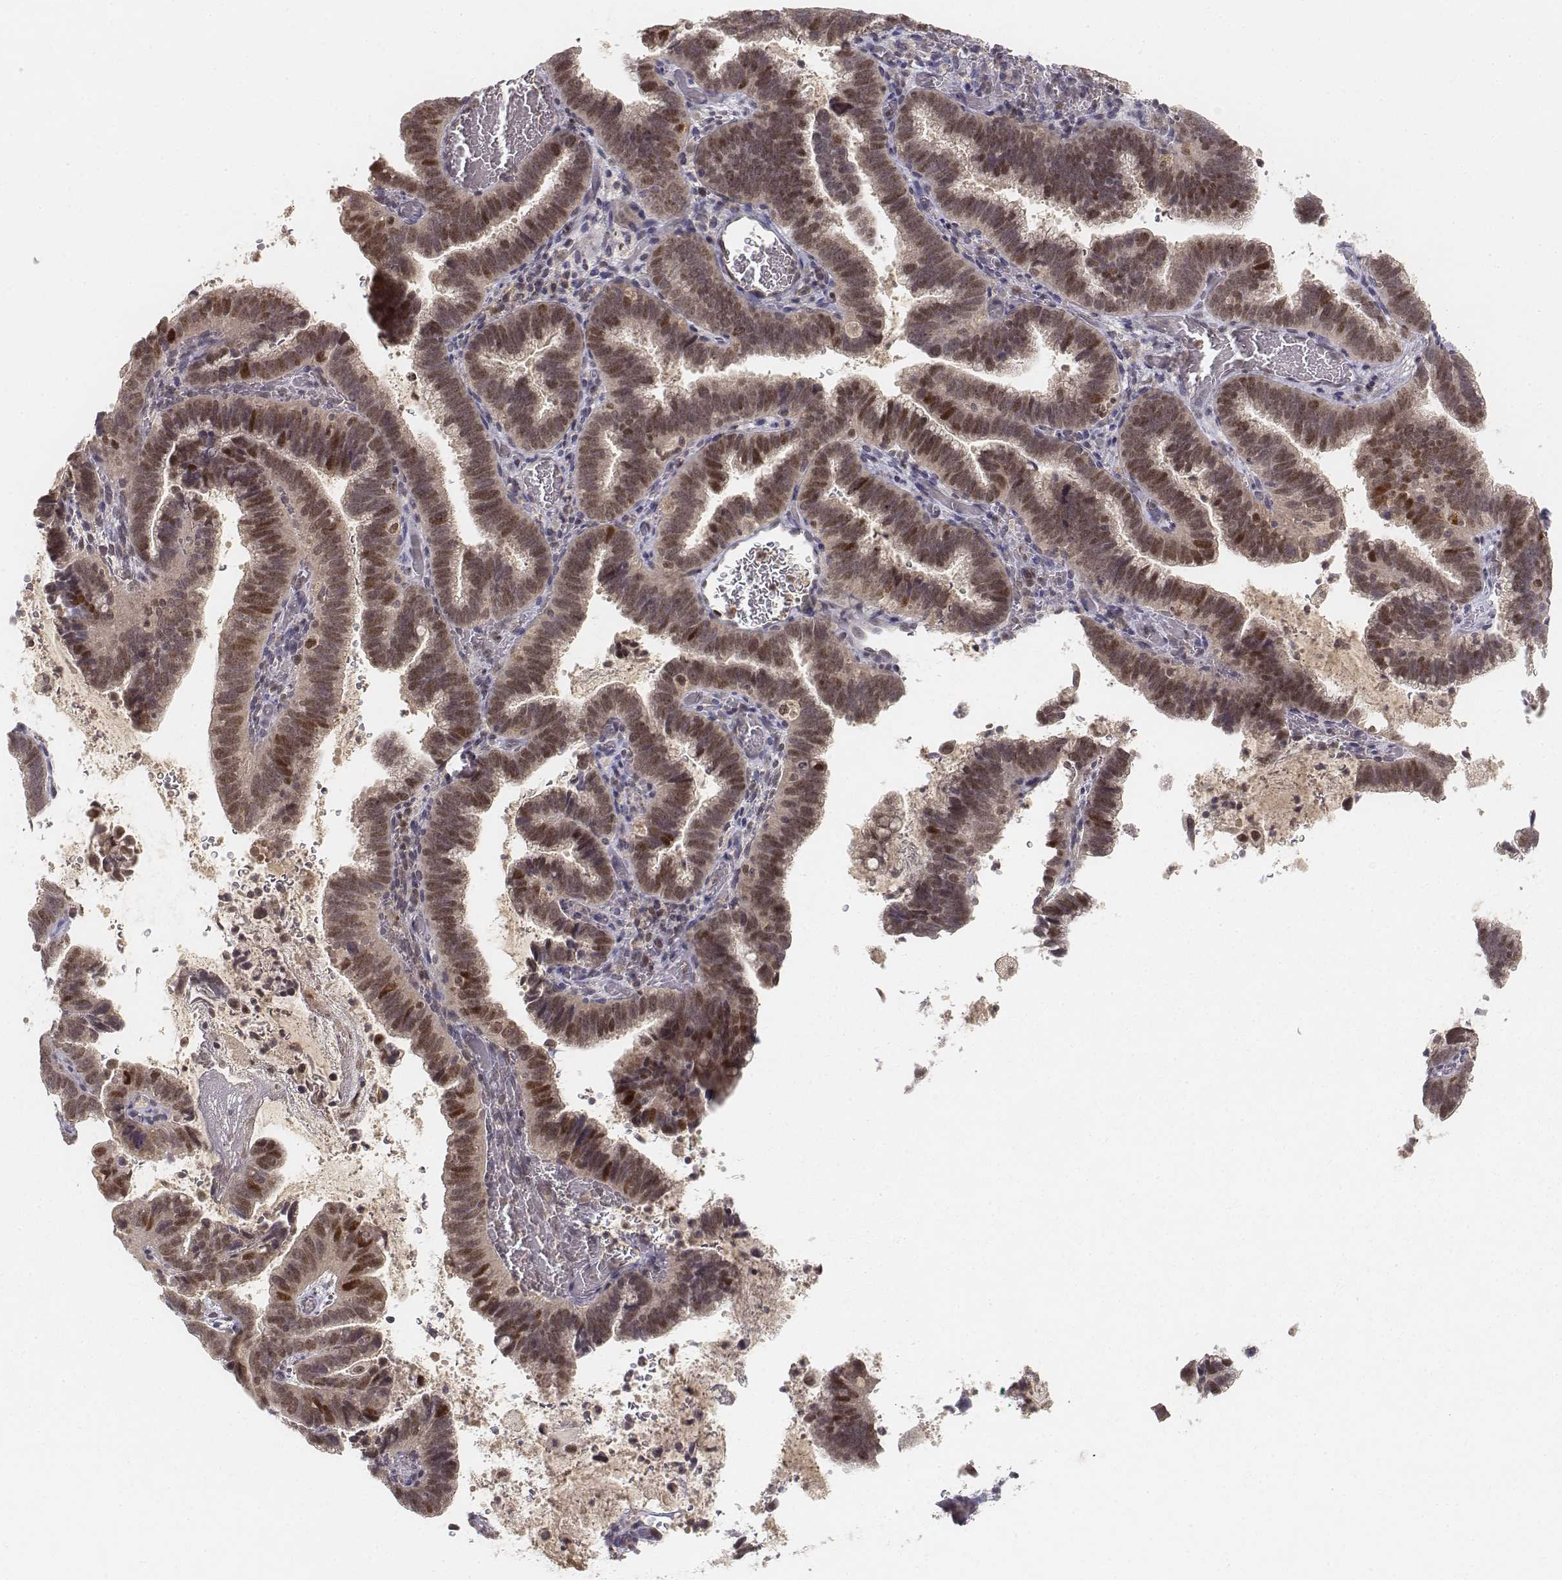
{"staining": {"intensity": "moderate", "quantity": "25%-75%", "location": "nuclear"}, "tissue": "cervical cancer", "cell_type": "Tumor cells", "image_type": "cancer", "snomed": [{"axis": "morphology", "description": "Adenocarcinoma, NOS"}, {"axis": "topography", "description": "Cervix"}], "caption": "Moderate nuclear protein staining is present in about 25%-75% of tumor cells in cervical adenocarcinoma. The staining was performed using DAB (3,3'-diaminobenzidine) to visualize the protein expression in brown, while the nuclei were stained in blue with hematoxylin (Magnification: 20x).", "gene": "FANCD2", "patient": {"sex": "female", "age": 61}}